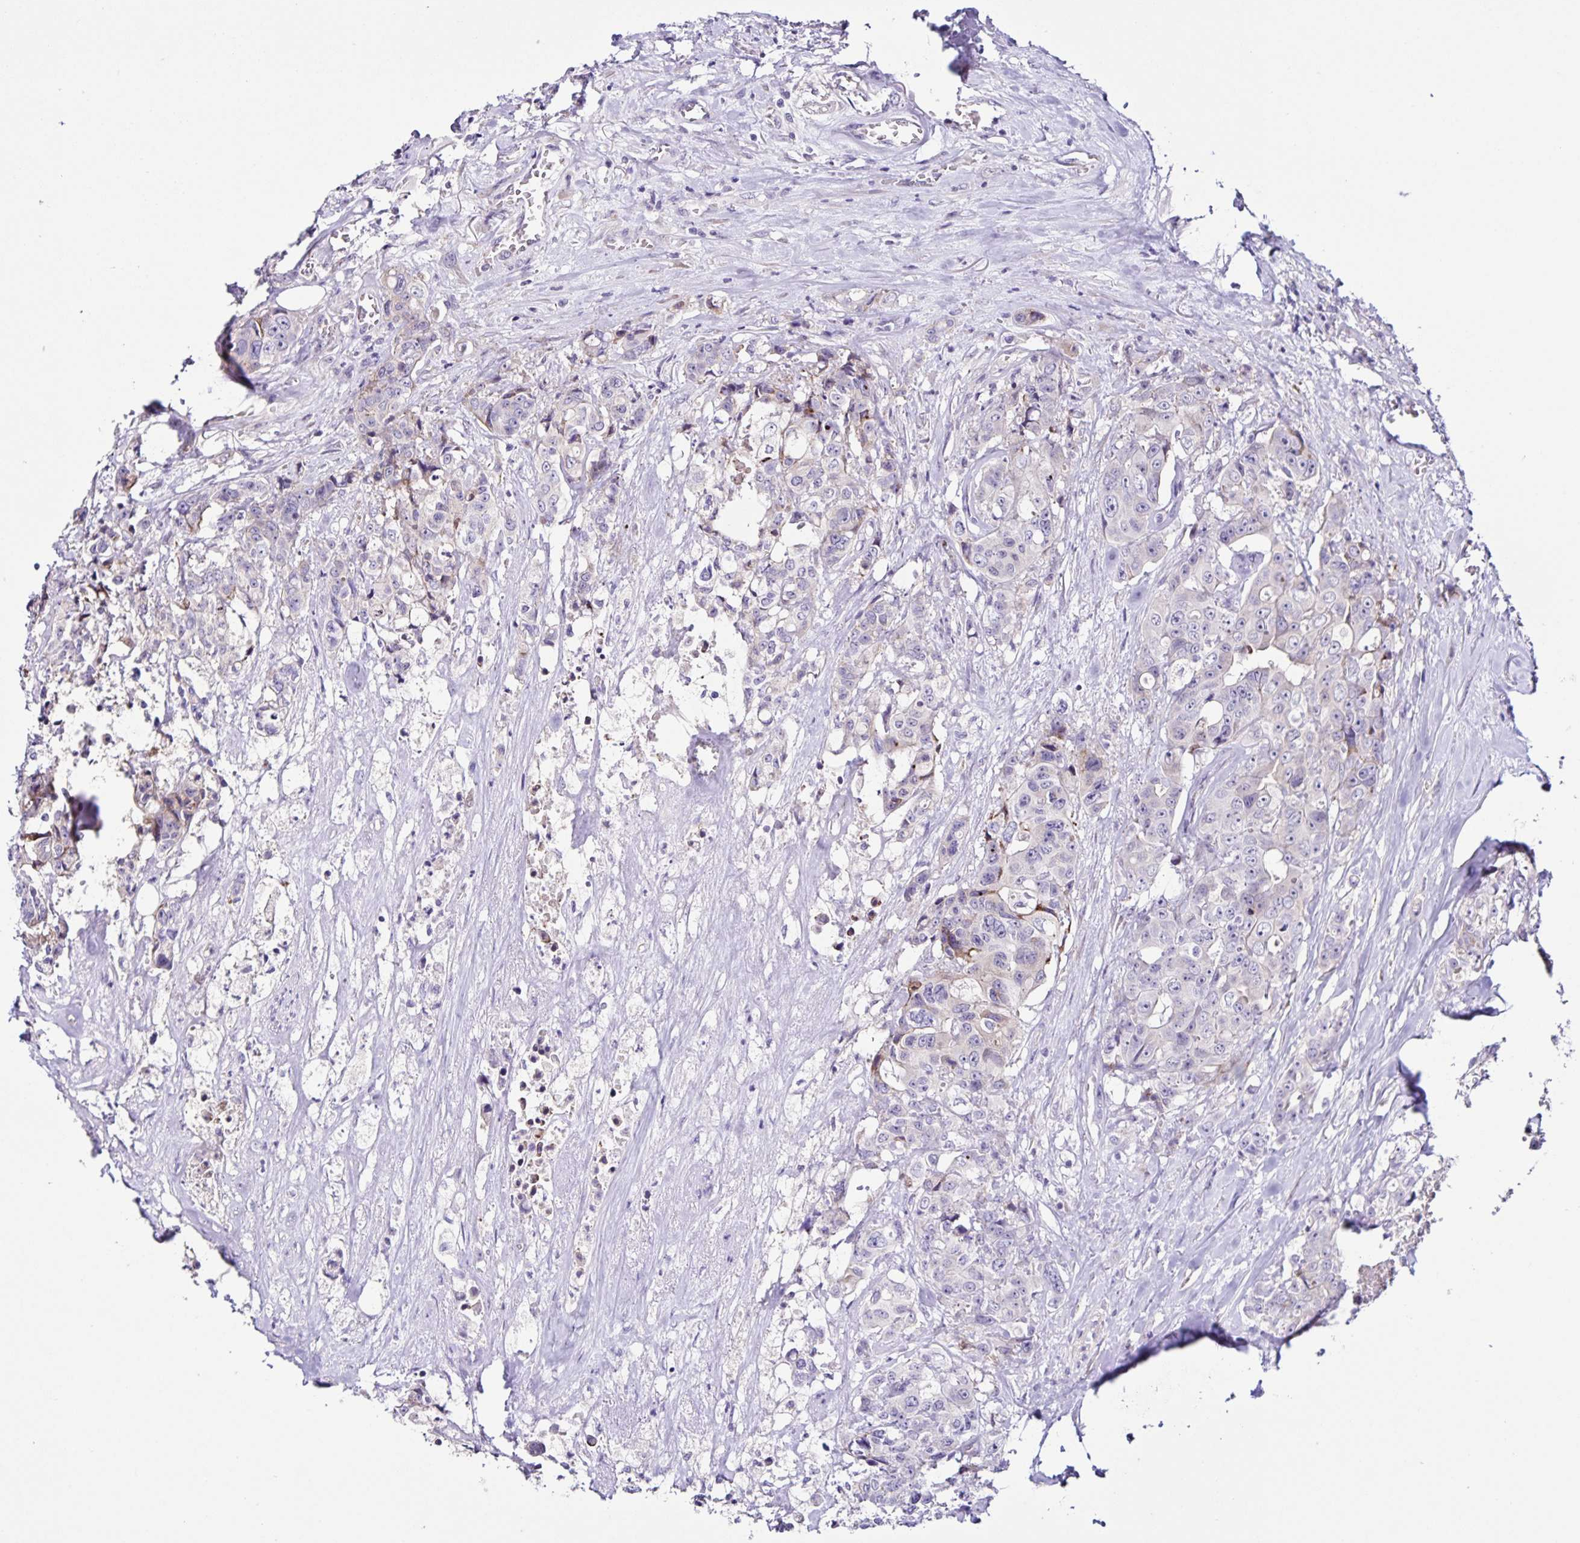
{"staining": {"intensity": "negative", "quantity": "none", "location": "none"}, "tissue": "colorectal cancer", "cell_type": "Tumor cells", "image_type": "cancer", "snomed": [{"axis": "morphology", "description": "Adenocarcinoma, NOS"}, {"axis": "topography", "description": "Rectum"}], "caption": "An image of human adenocarcinoma (colorectal) is negative for staining in tumor cells.", "gene": "RNFT2", "patient": {"sex": "female", "age": 62}}